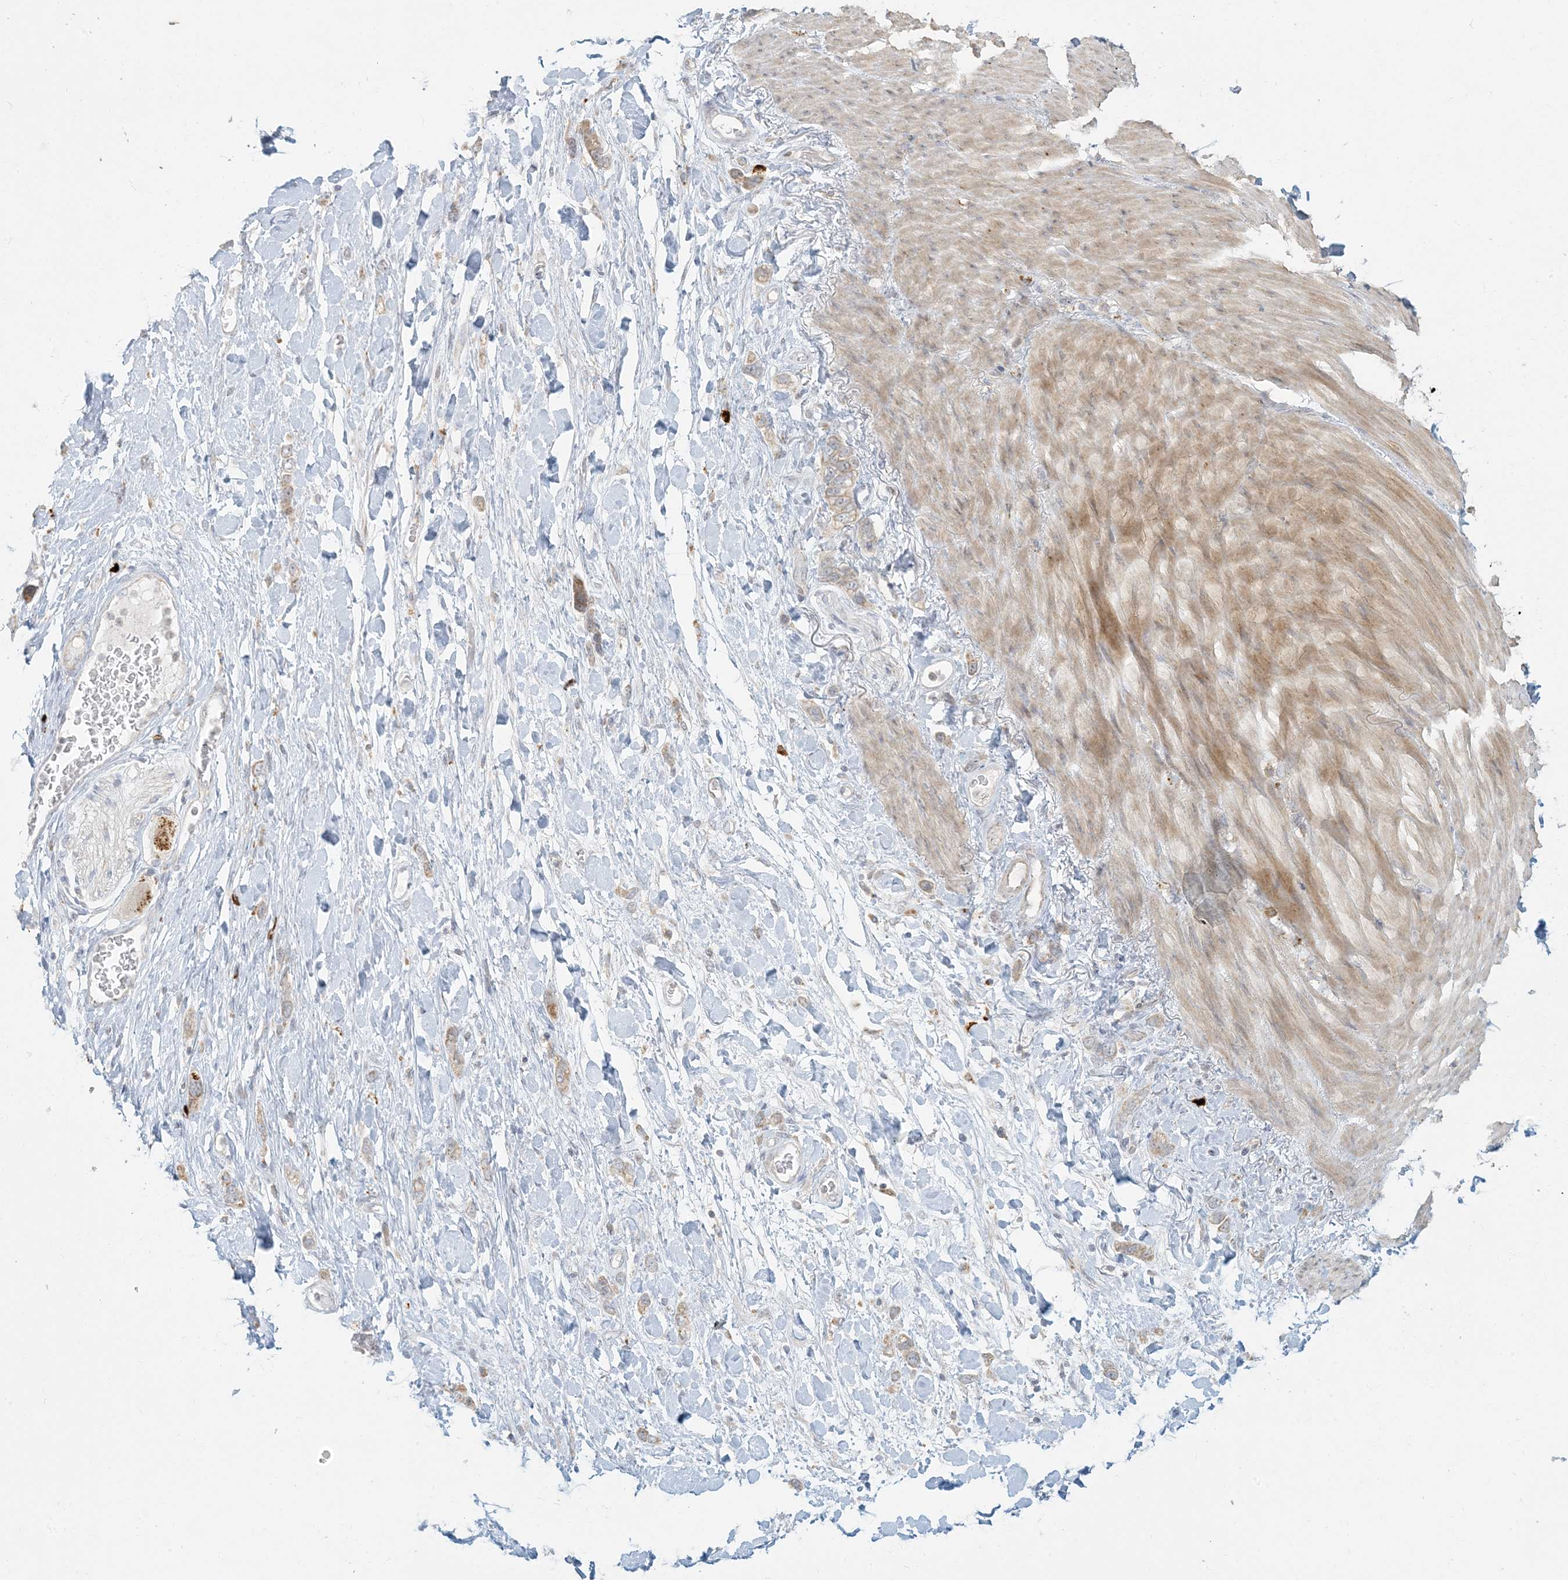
{"staining": {"intensity": "weak", "quantity": ">75%", "location": "cytoplasmic/membranous"}, "tissue": "stomach cancer", "cell_type": "Tumor cells", "image_type": "cancer", "snomed": [{"axis": "morphology", "description": "Adenocarcinoma, NOS"}, {"axis": "topography", "description": "Stomach"}], "caption": "This is a histology image of IHC staining of stomach cancer (adenocarcinoma), which shows weak positivity in the cytoplasmic/membranous of tumor cells.", "gene": "MCAT", "patient": {"sex": "female", "age": 65}}